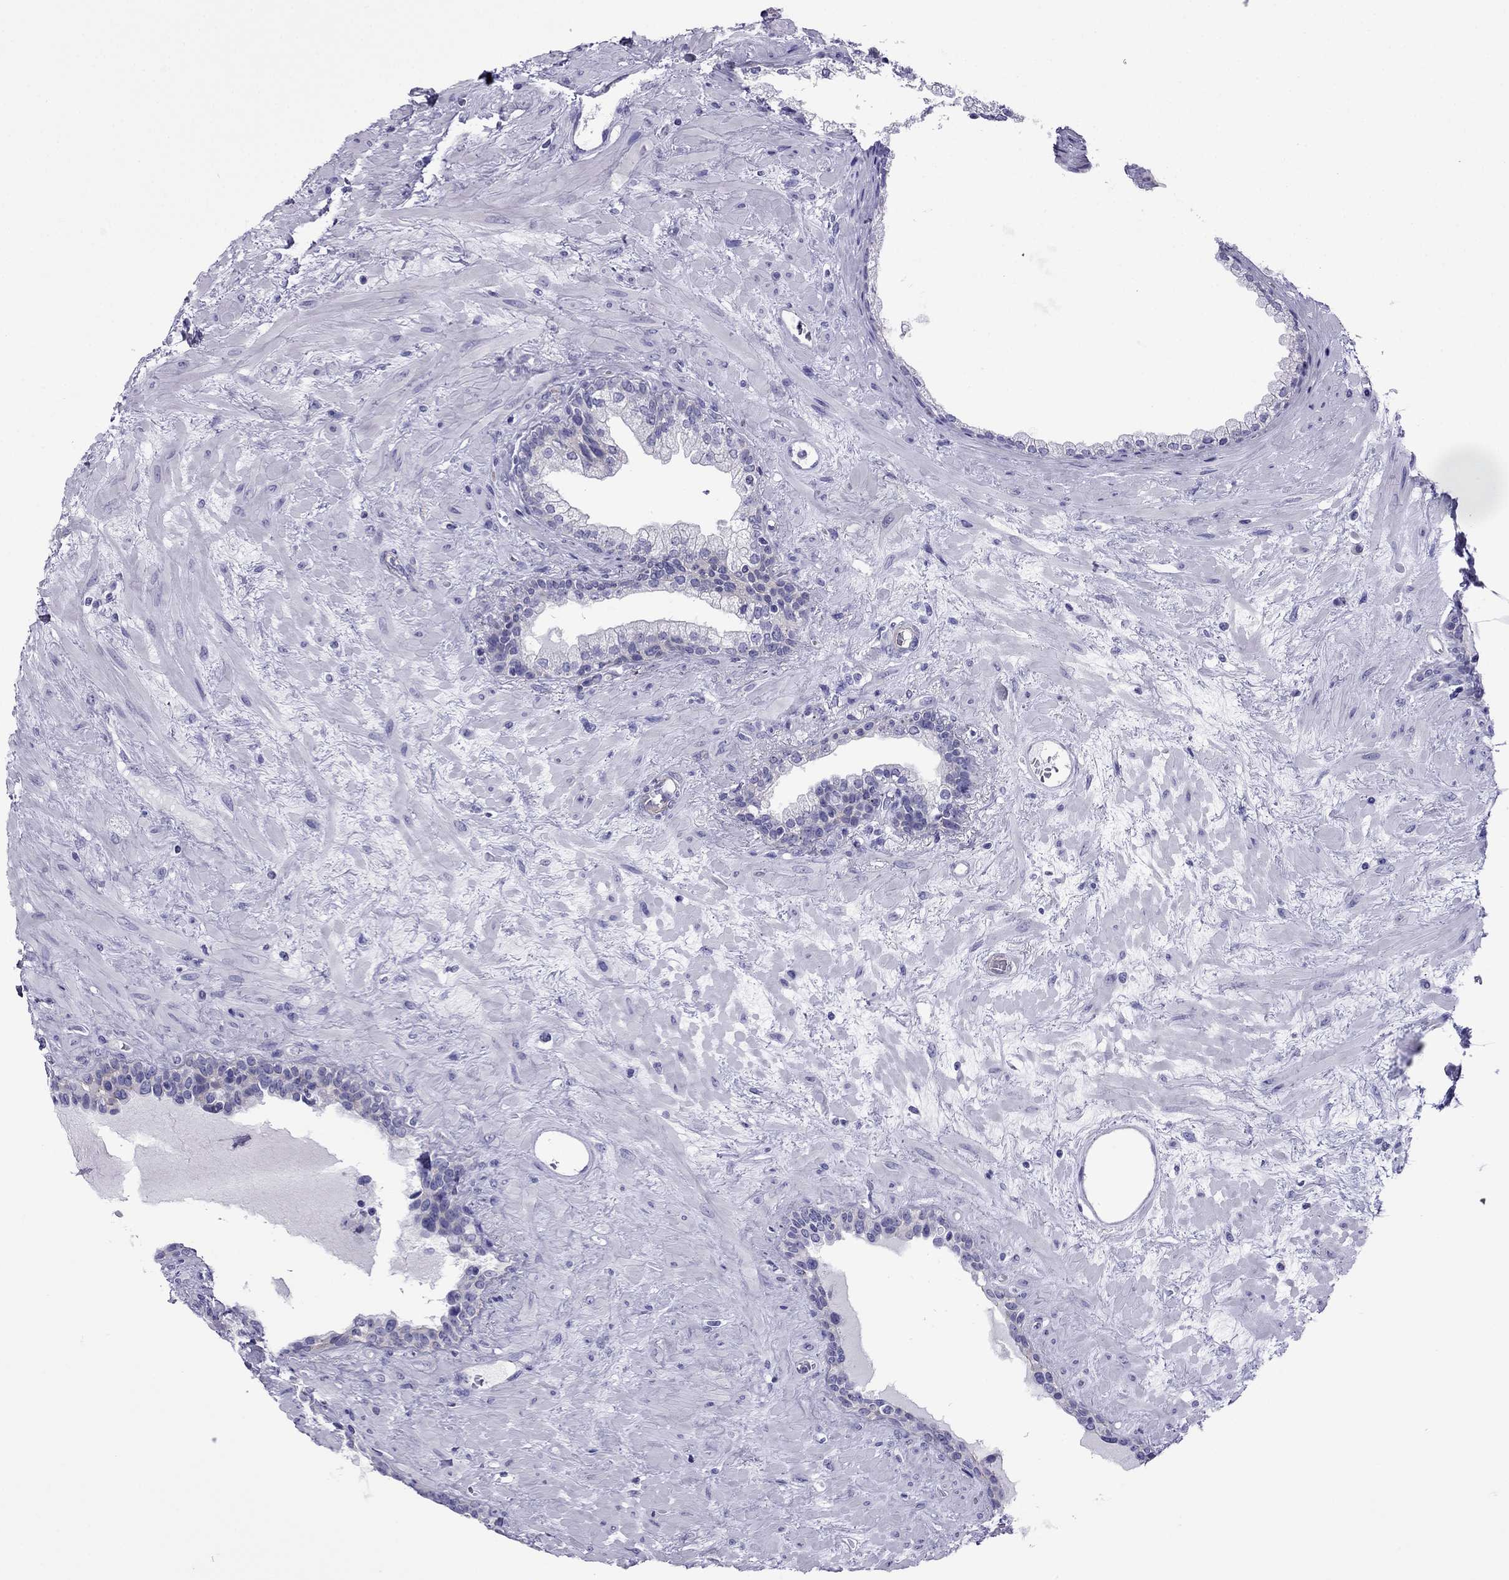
{"staining": {"intensity": "negative", "quantity": "none", "location": "none"}, "tissue": "prostate", "cell_type": "Glandular cells", "image_type": "normal", "snomed": [{"axis": "morphology", "description": "Normal tissue, NOS"}, {"axis": "topography", "description": "Prostate"}], "caption": "Immunohistochemistry of unremarkable prostate shows no expression in glandular cells.", "gene": "MYL11", "patient": {"sex": "male", "age": 63}}